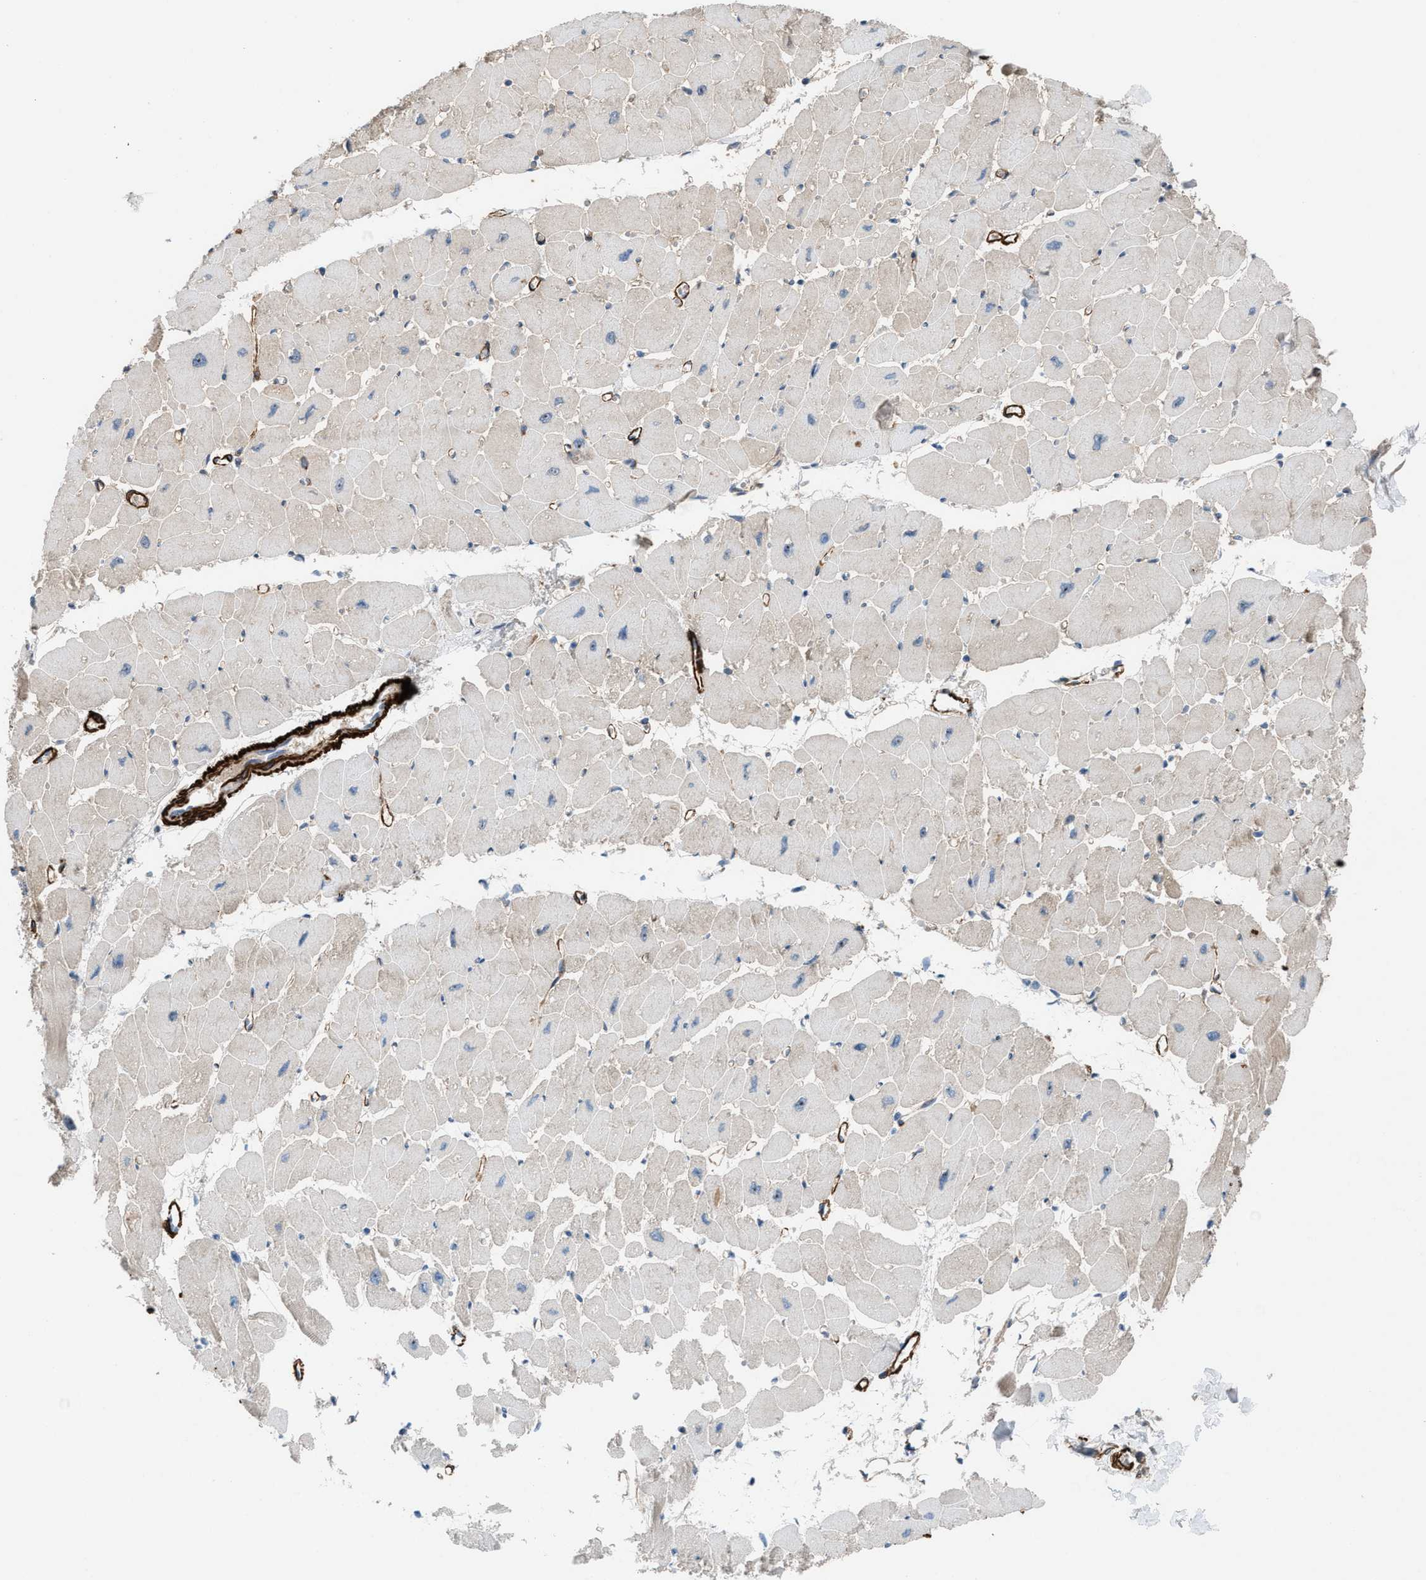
{"staining": {"intensity": "weak", "quantity": "<25%", "location": "cytoplasmic/membranous"}, "tissue": "heart muscle", "cell_type": "Cardiomyocytes", "image_type": "normal", "snomed": [{"axis": "morphology", "description": "Normal tissue, NOS"}, {"axis": "topography", "description": "Heart"}], "caption": "A high-resolution histopathology image shows immunohistochemistry staining of unremarkable heart muscle, which exhibits no significant positivity in cardiomyocytes. (Brightfield microscopy of DAB IHC at high magnification).", "gene": "NQO2", "patient": {"sex": "female", "age": 54}}